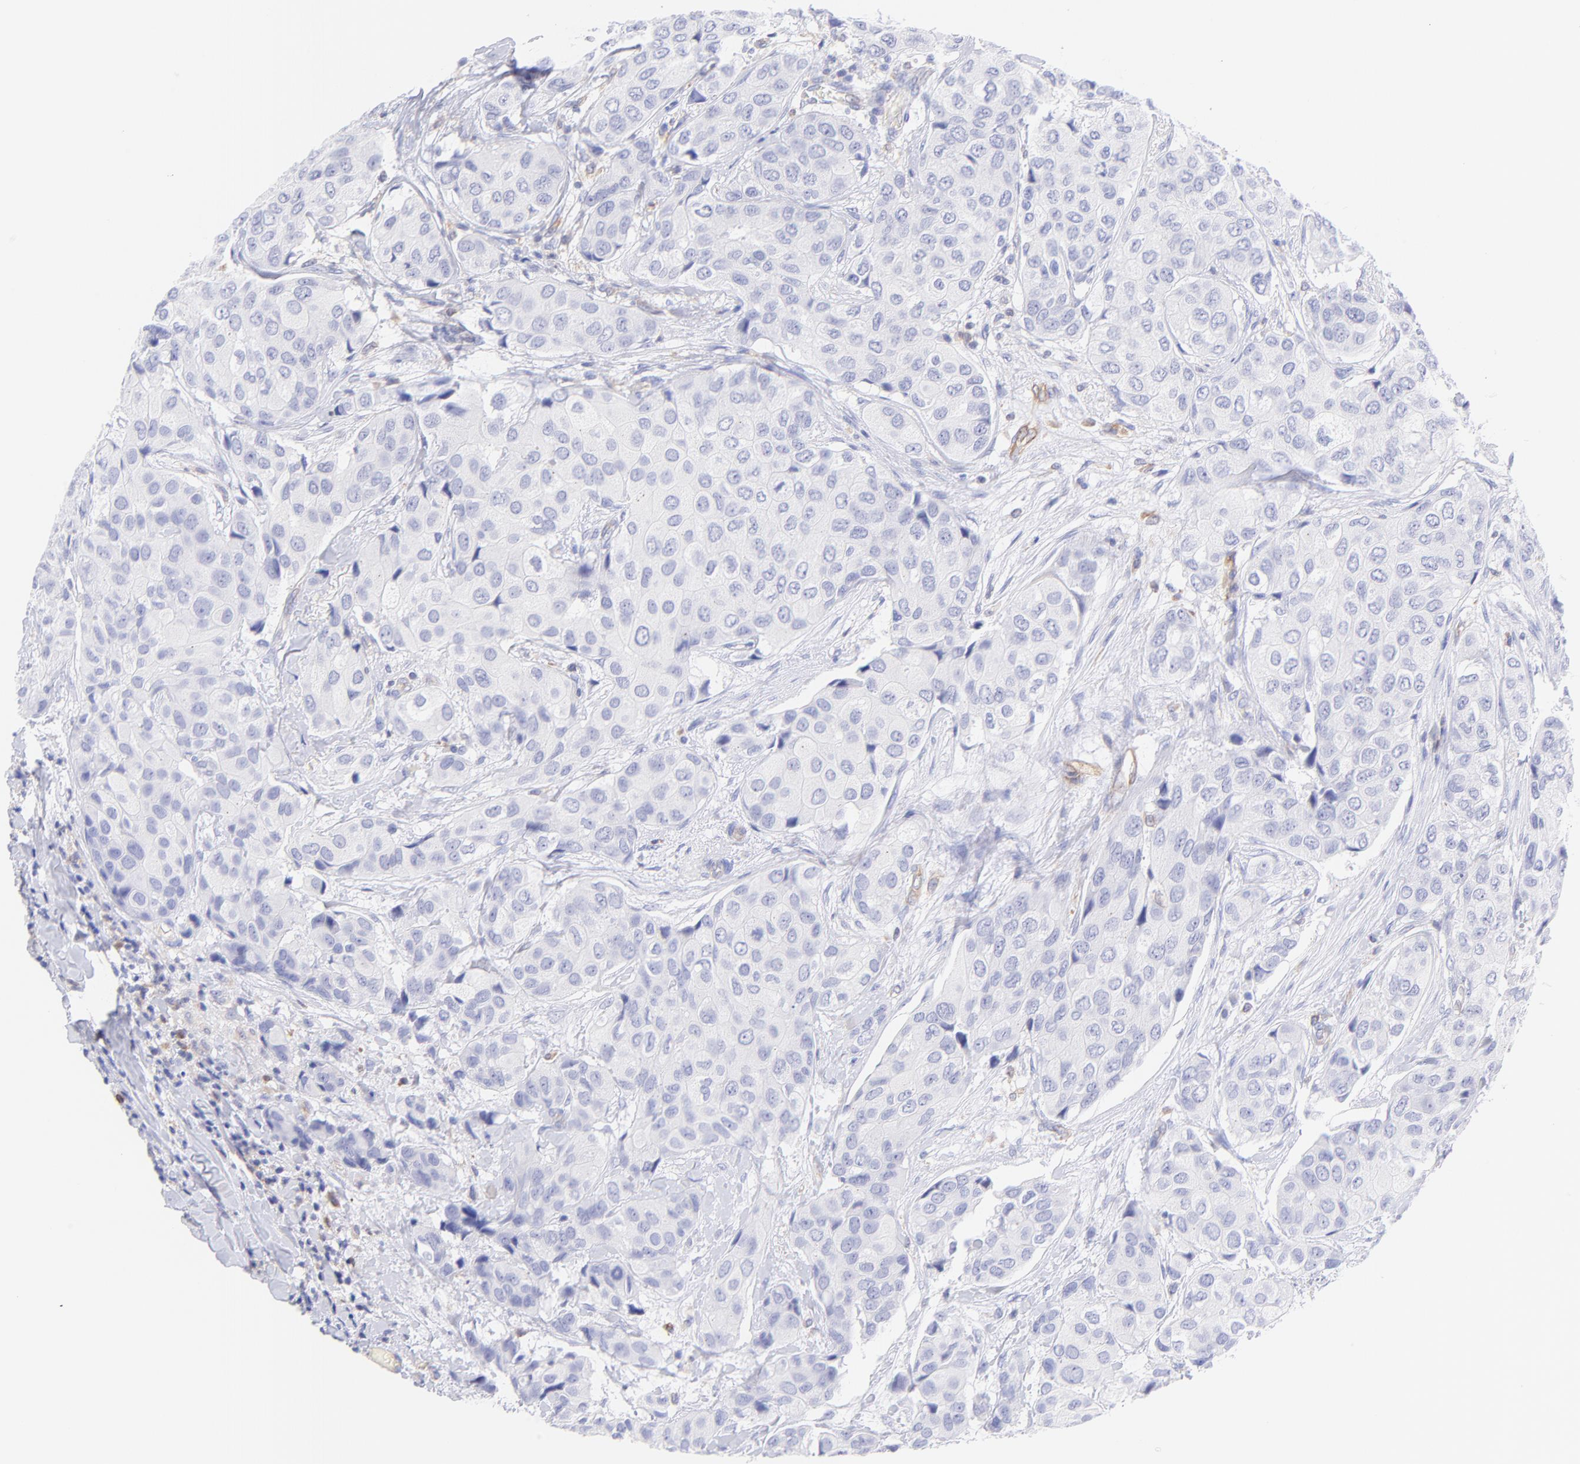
{"staining": {"intensity": "negative", "quantity": "none", "location": "none"}, "tissue": "breast cancer", "cell_type": "Tumor cells", "image_type": "cancer", "snomed": [{"axis": "morphology", "description": "Duct carcinoma"}, {"axis": "topography", "description": "Breast"}], "caption": "DAB immunohistochemical staining of human breast cancer (intraductal carcinoma) shows no significant expression in tumor cells. (DAB IHC with hematoxylin counter stain).", "gene": "IRAG2", "patient": {"sex": "female", "age": 68}}